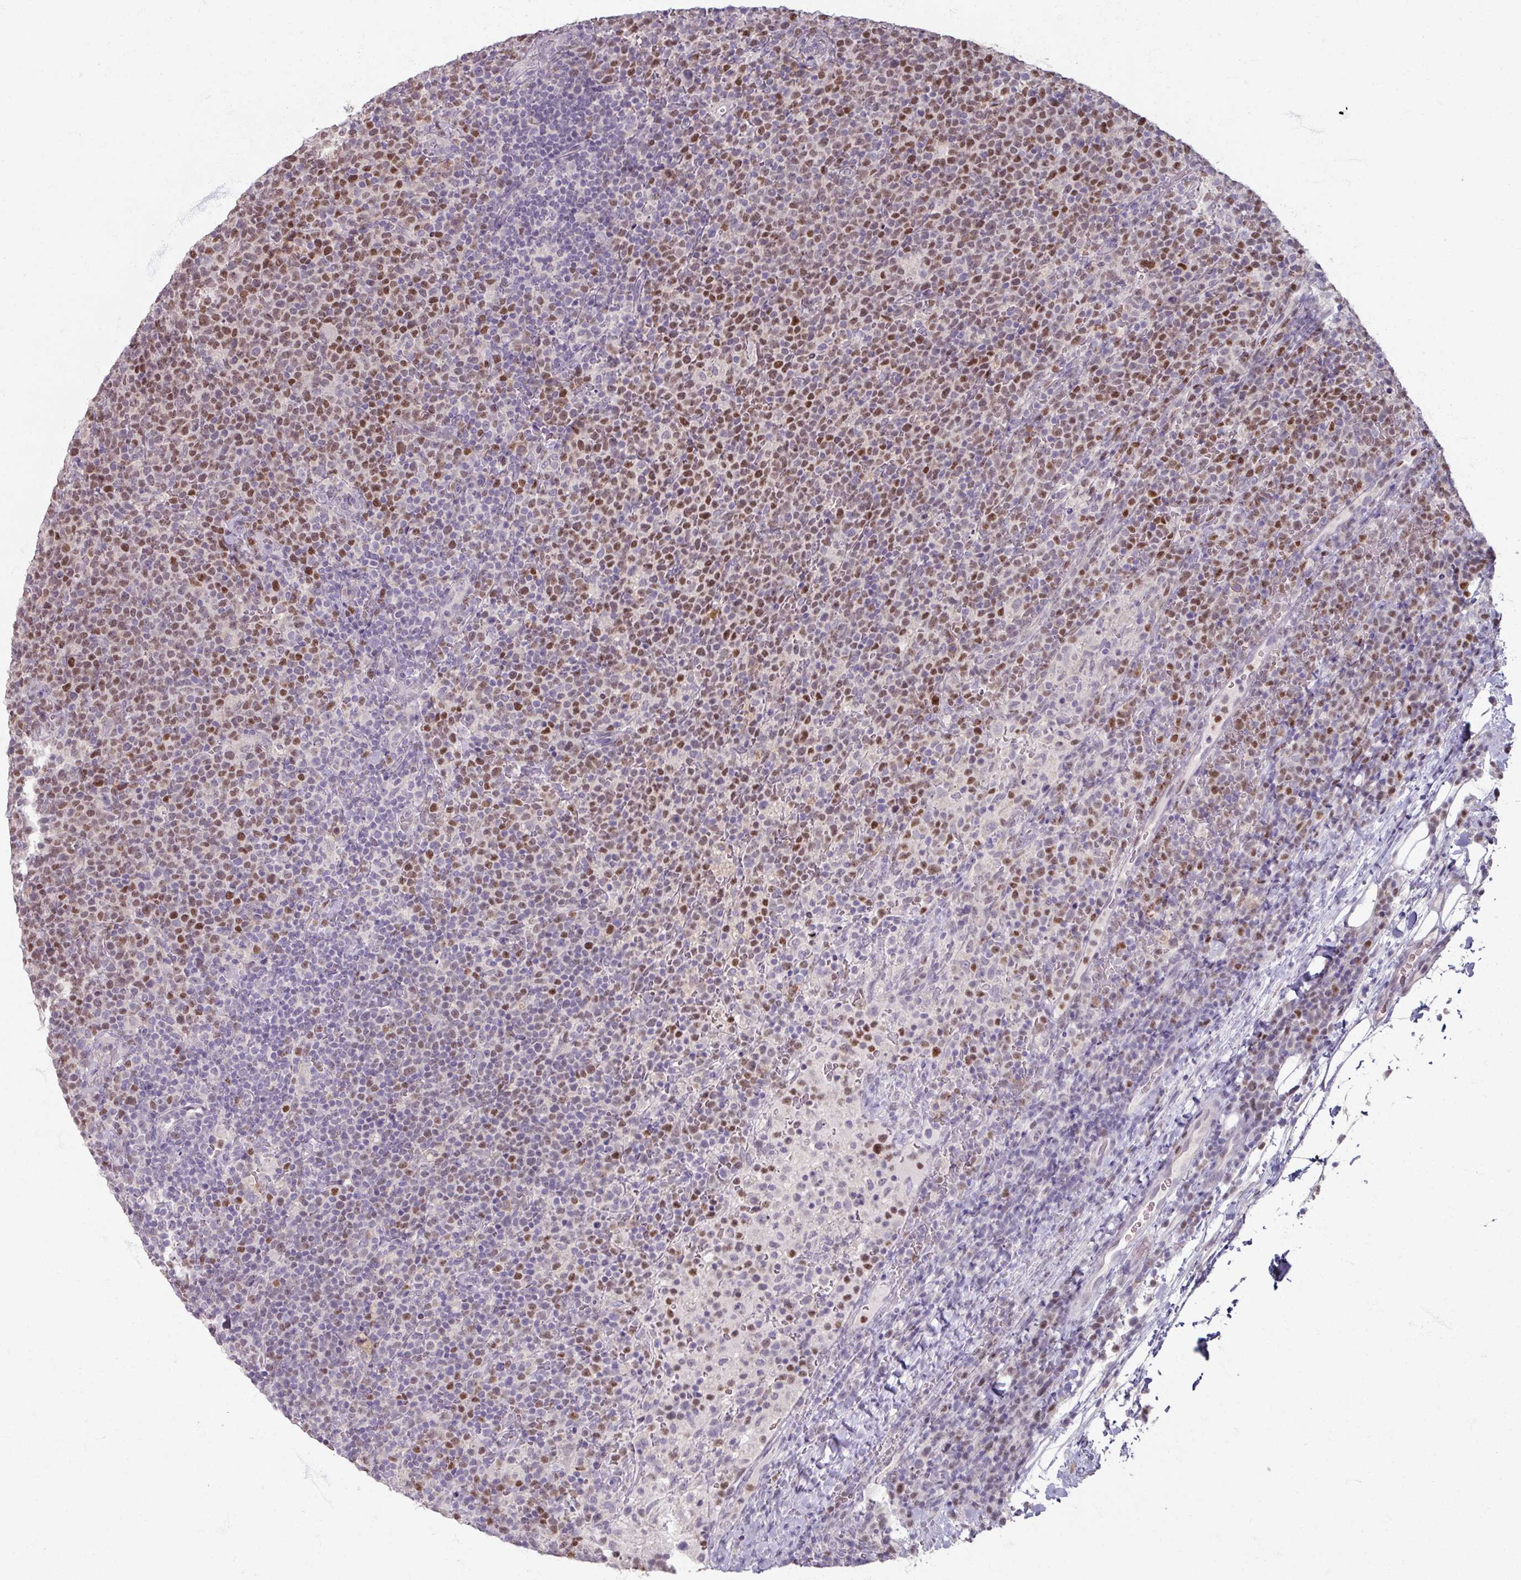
{"staining": {"intensity": "moderate", "quantity": "25%-75%", "location": "nuclear"}, "tissue": "lymphoma", "cell_type": "Tumor cells", "image_type": "cancer", "snomed": [{"axis": "morphology", "description": "Malignant lymphoma, non-Hodgkin's type, High grade"}, {"axis": "topography", "description": "Lymph node"}], "caption": "High-grade malignant lymphoma, non-Hodgkin's type stained for a protein (brown) demonstrates moderate nuclear positive expression in about 25%-75% of tumor cells.", "gene": "SOX11", "patient": {"sex": "male", "age": 61}}